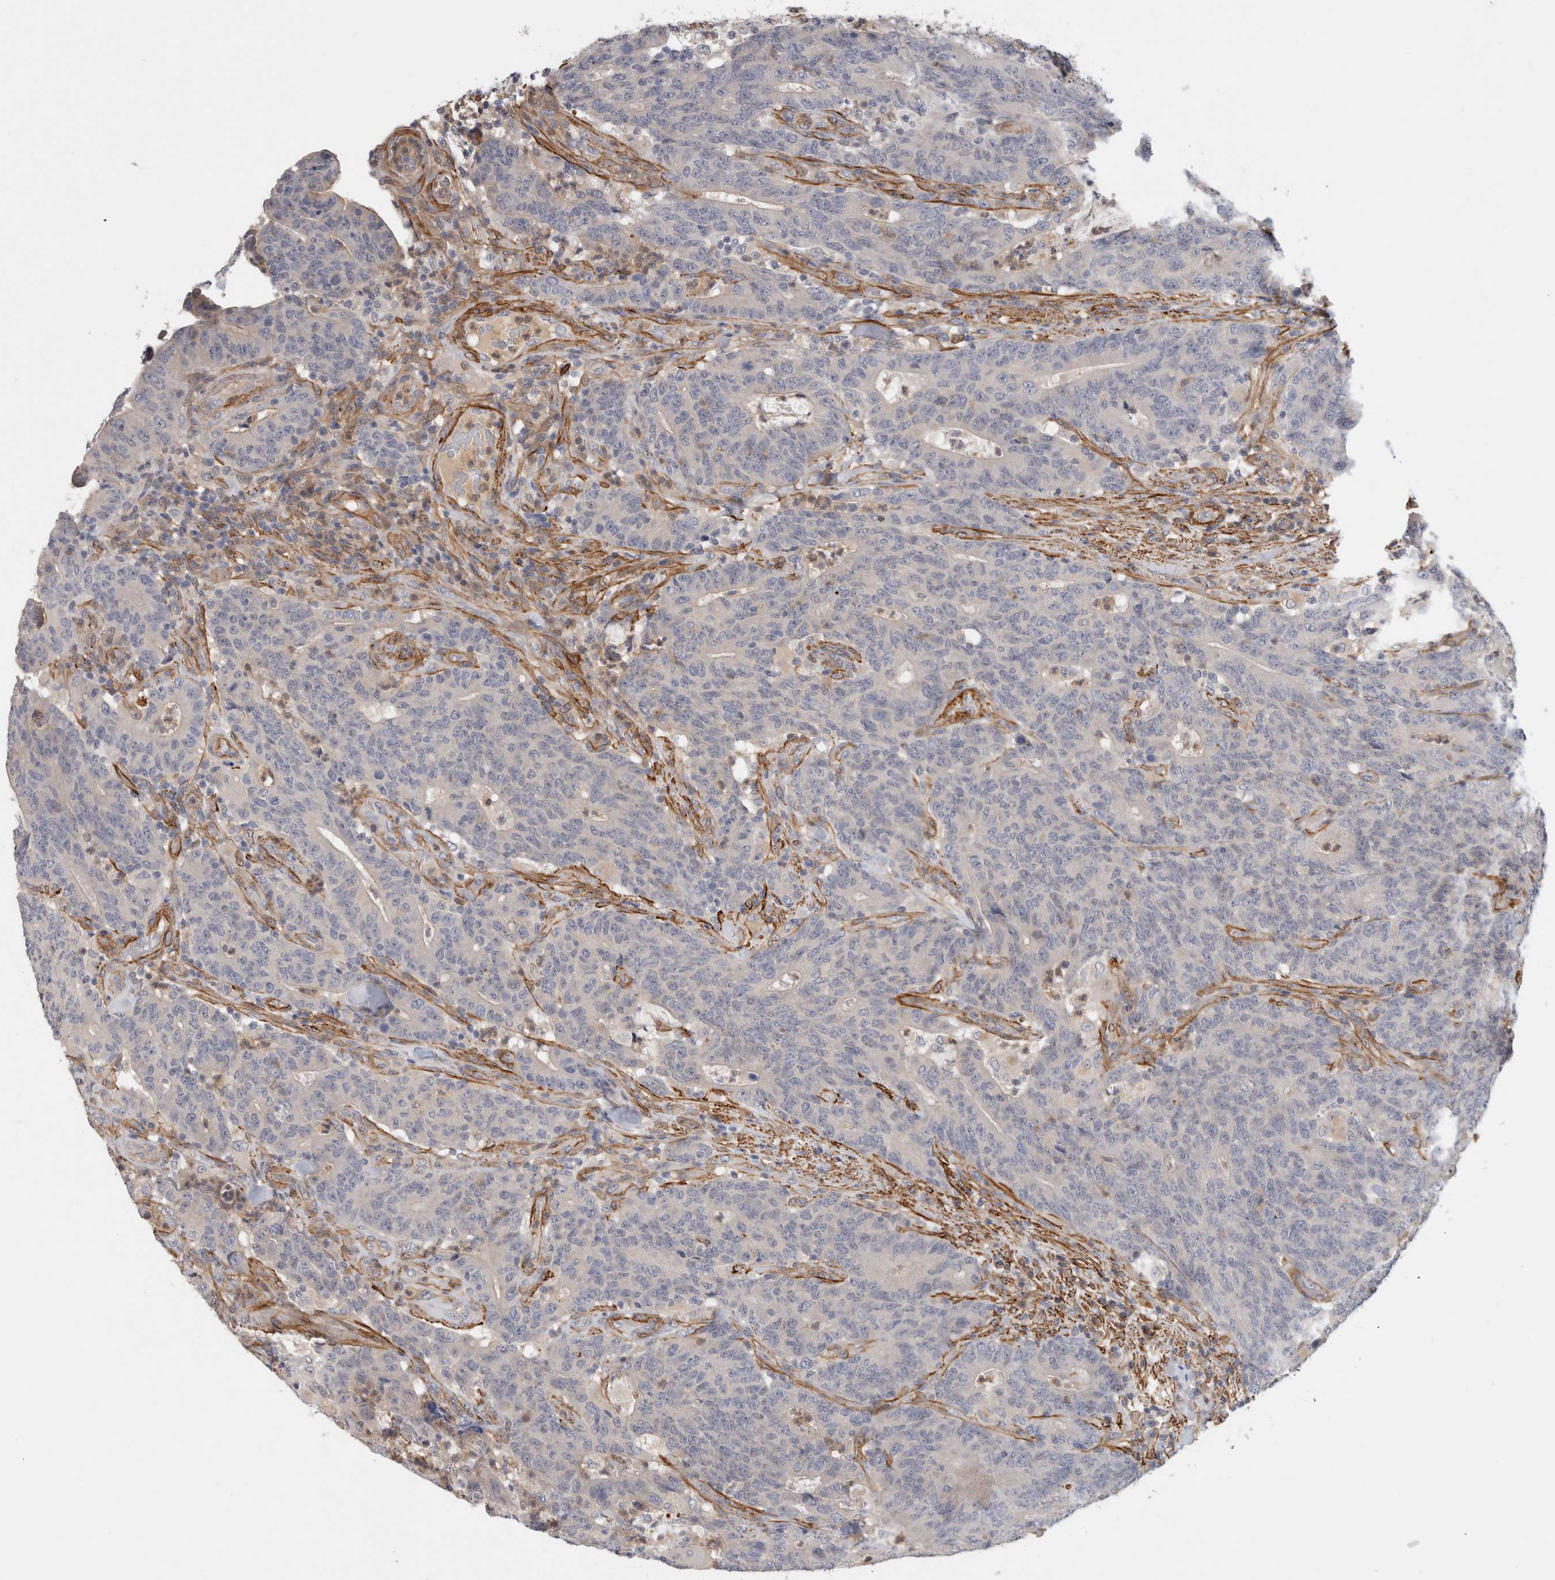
{"staining": {"intensity": "negative", "quantity": "none", "location": "none"}, "tissue": "colorectal cancer", "cell_type": "Tumor cells", "image_type": "cancer", "snomed": [{"axis": "morphology", "description": "Normal tissue, NOS"}, {"axis": "morphology", "description": "Adenocarcinoma, NOS"}, {"axis": "topography", "description": "Colon"}], "caption": "Immunohistochemistry of human adenocarcinoma (colorectal) shows no staining in tumor cells. (DAB (3,3'-diaminobenzidine) IHC, high magnification).", "gene": "PGM1", "patient": {"sex": "female", "age": 75}}